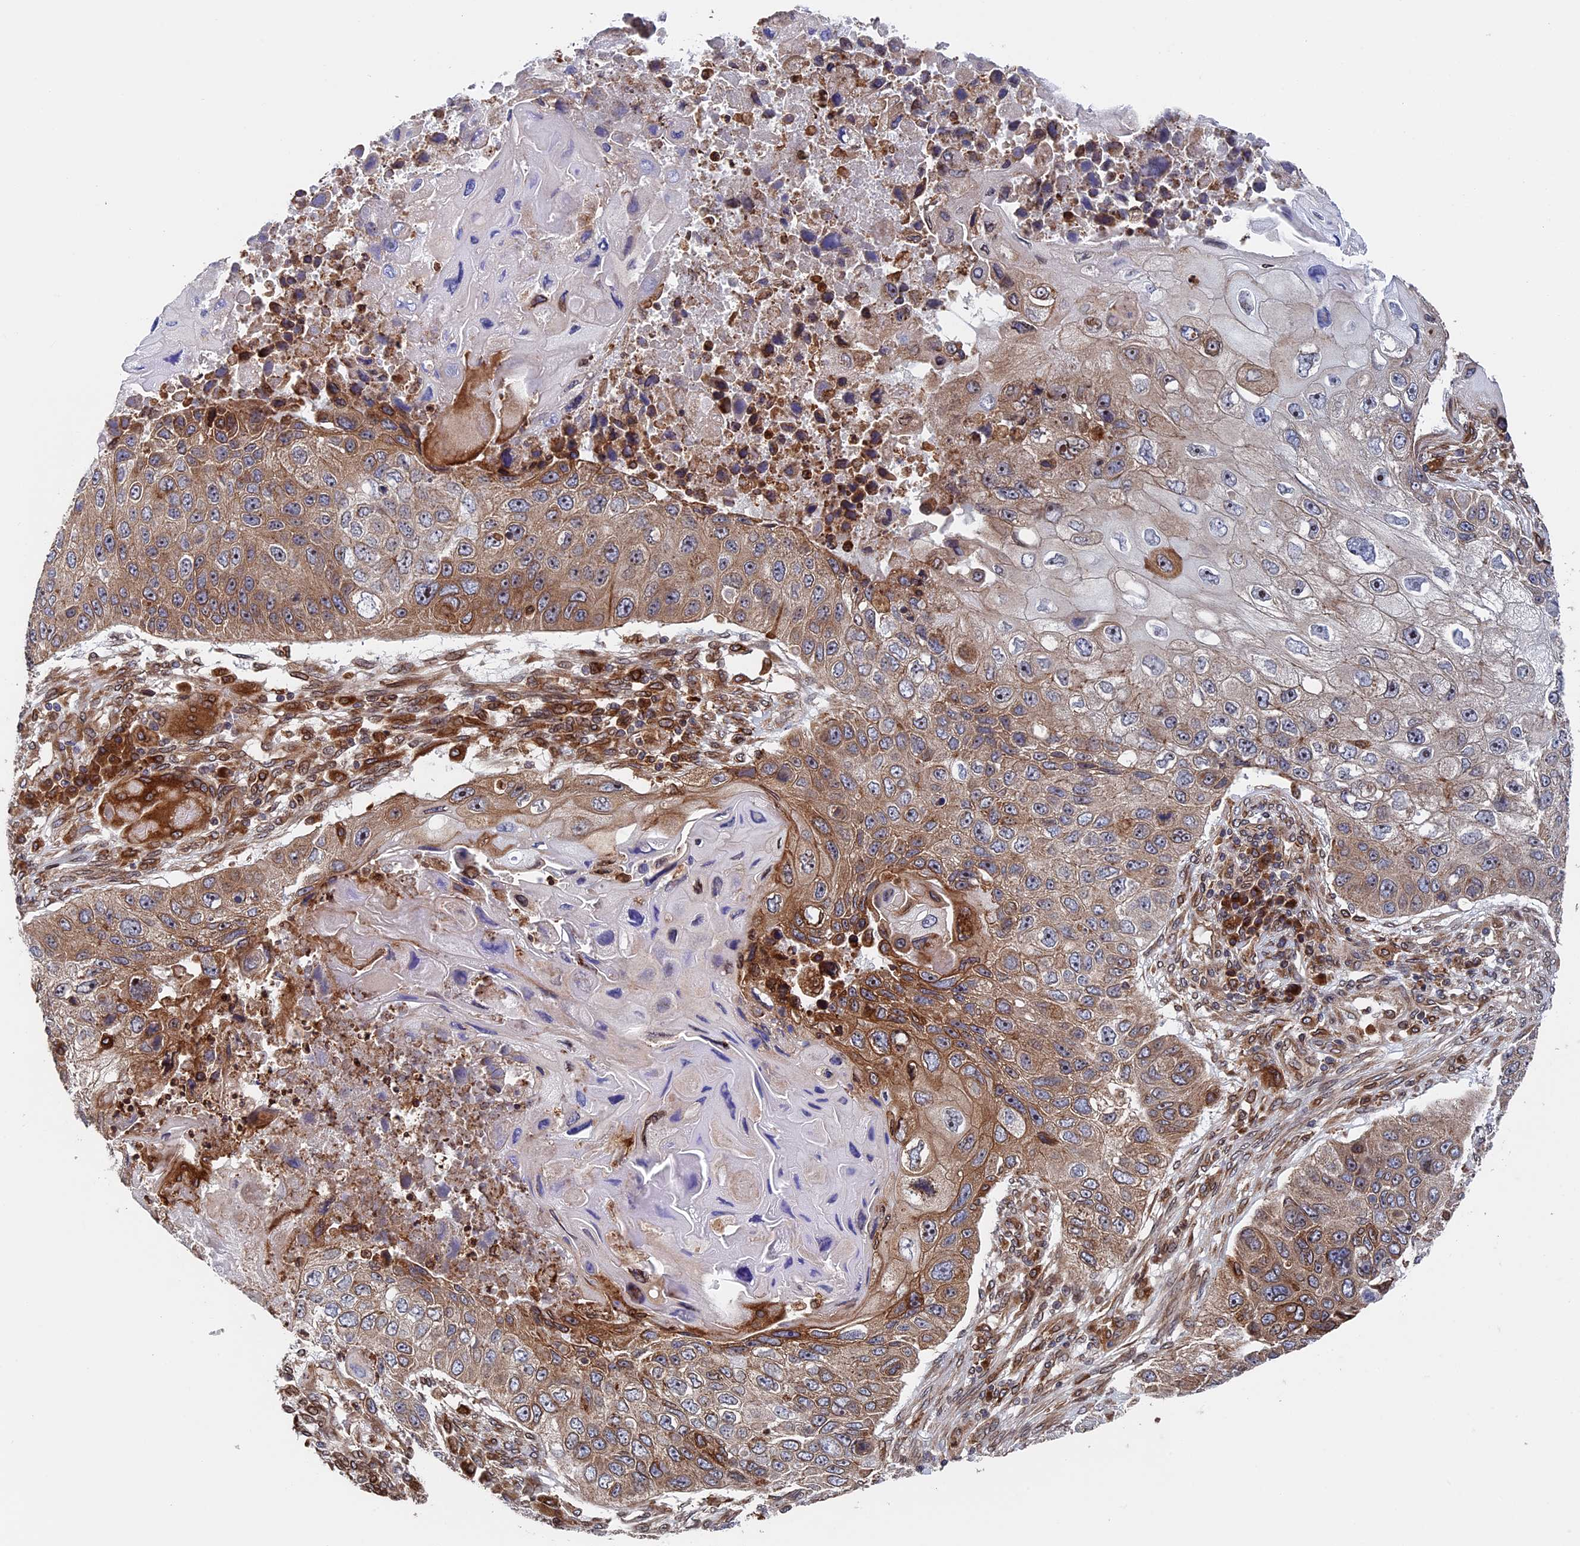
{"staining": {"intensity": "moderate", "quantity": "25%-75%", "location": "cytoplasmic/membranous"}, "tissue": "lung cancer", "cell_type": "Tumor cells", "image_type": "cancer", "snomed": [{"axis": "morphology", "description": "Squamous cell carcinoma, NOS"}, {"axis": "topography", "description": "Lung"}], "caption": "This photomicrograph displays lung cancer (squamous cell carcinoma) stained with immunohistochemistry to label a protein in brown. The cytoplasmic/membranous of tumor cells show moderate positivity for the protein. Nuclei are counter-stained blue.", "gene": "RPUSD1", "patient": {"sex": "male", "age": 61}}